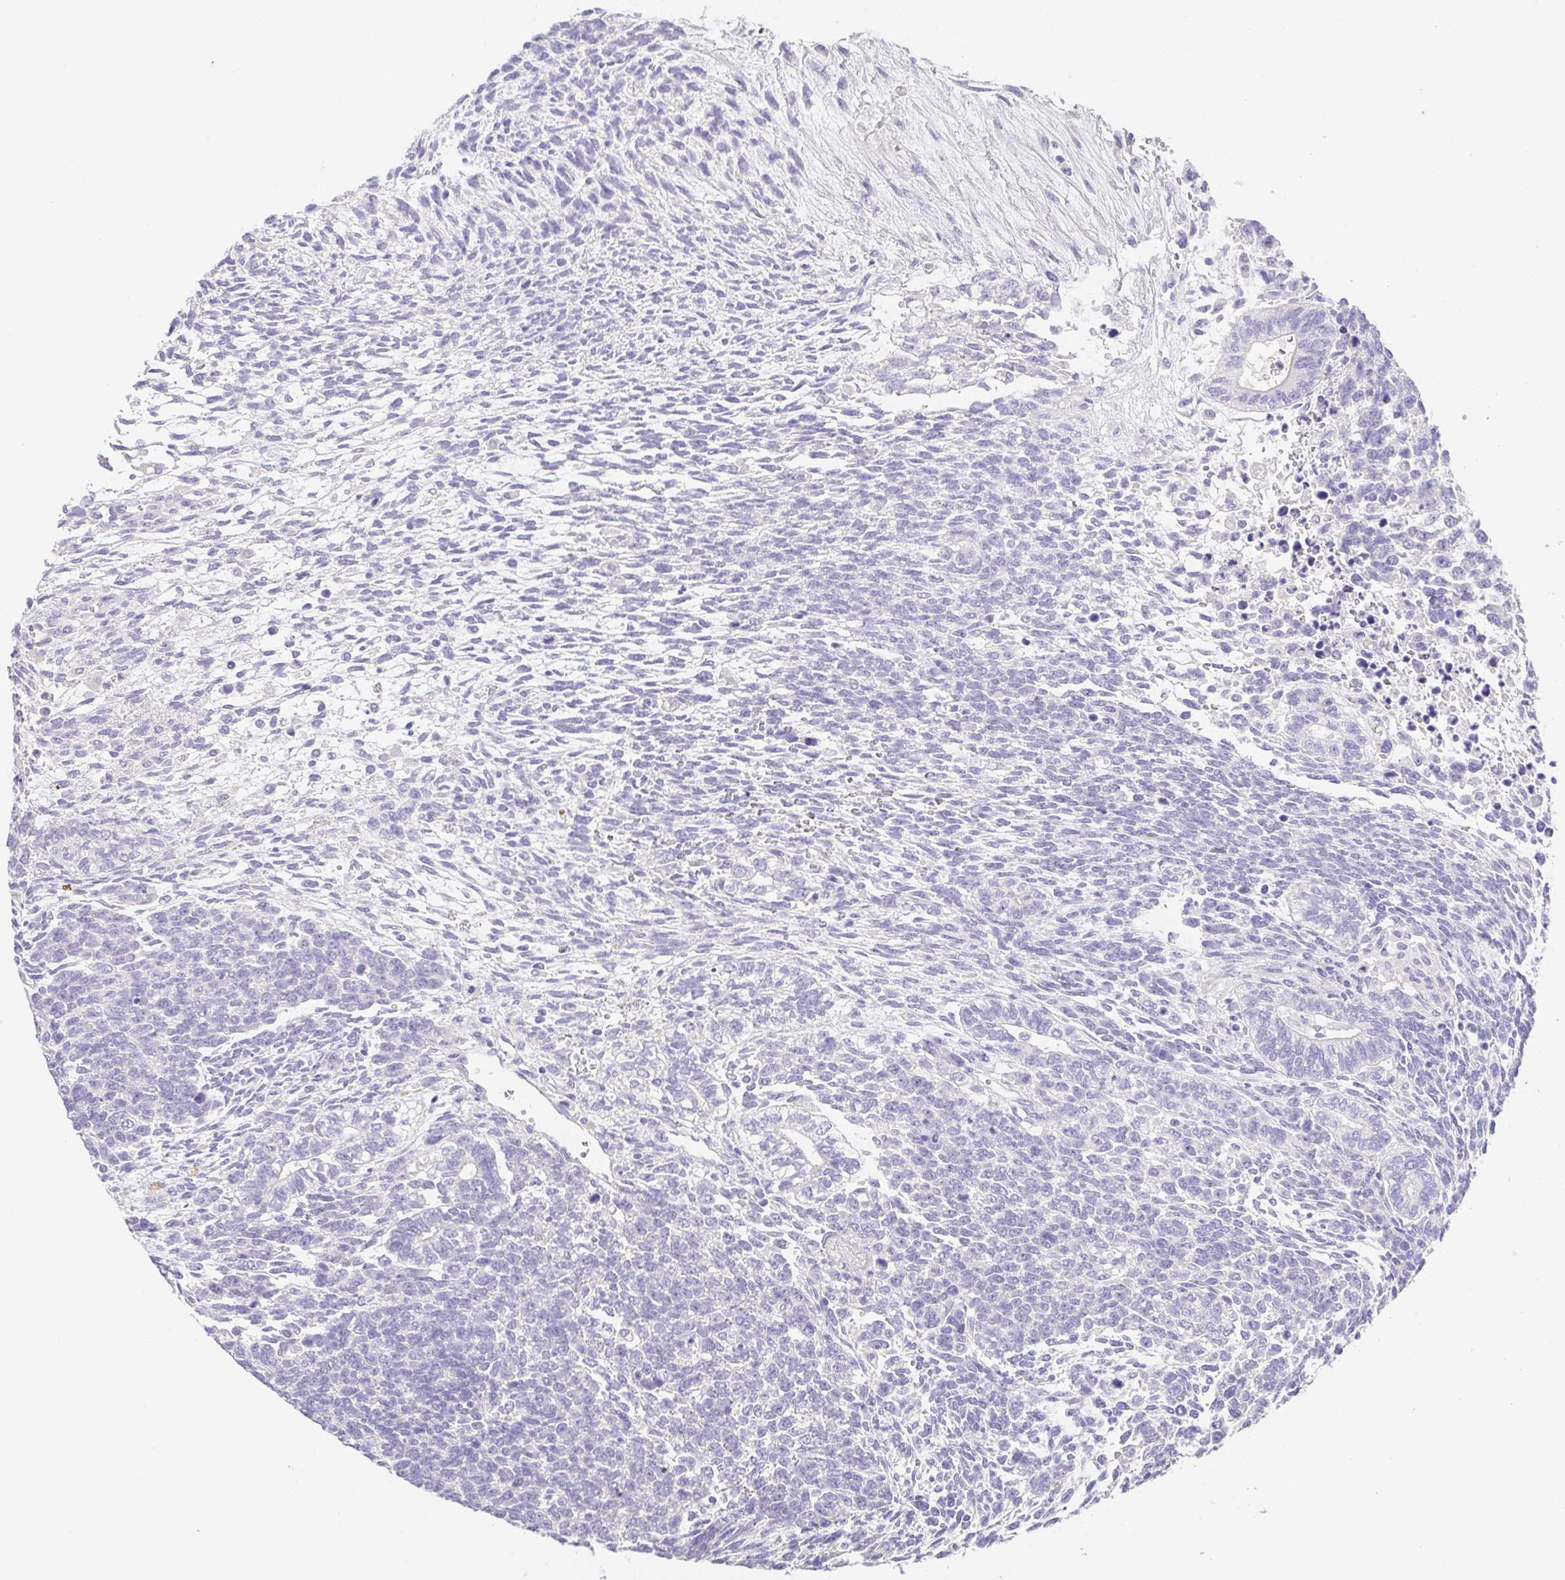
{"staining": {"intensity": "negative", "quantity": "none", "location": "none"}, "tissue": "testis cancer", "cell_type": "Tumor cells", "image_type": "cancer", "snomed": [{"axis": "morphology", "description": "Carcinoma, Embryonal, NOS"}, {"axis": "topography", "description": "Testis"}], "caption": "Embryonal carcinoma (testis) was stained to show a protein in brown. There is no significant positivity in tumor cells.", "gene": "HAPLN2", "patient": {"sex": "male", "age": 23}}